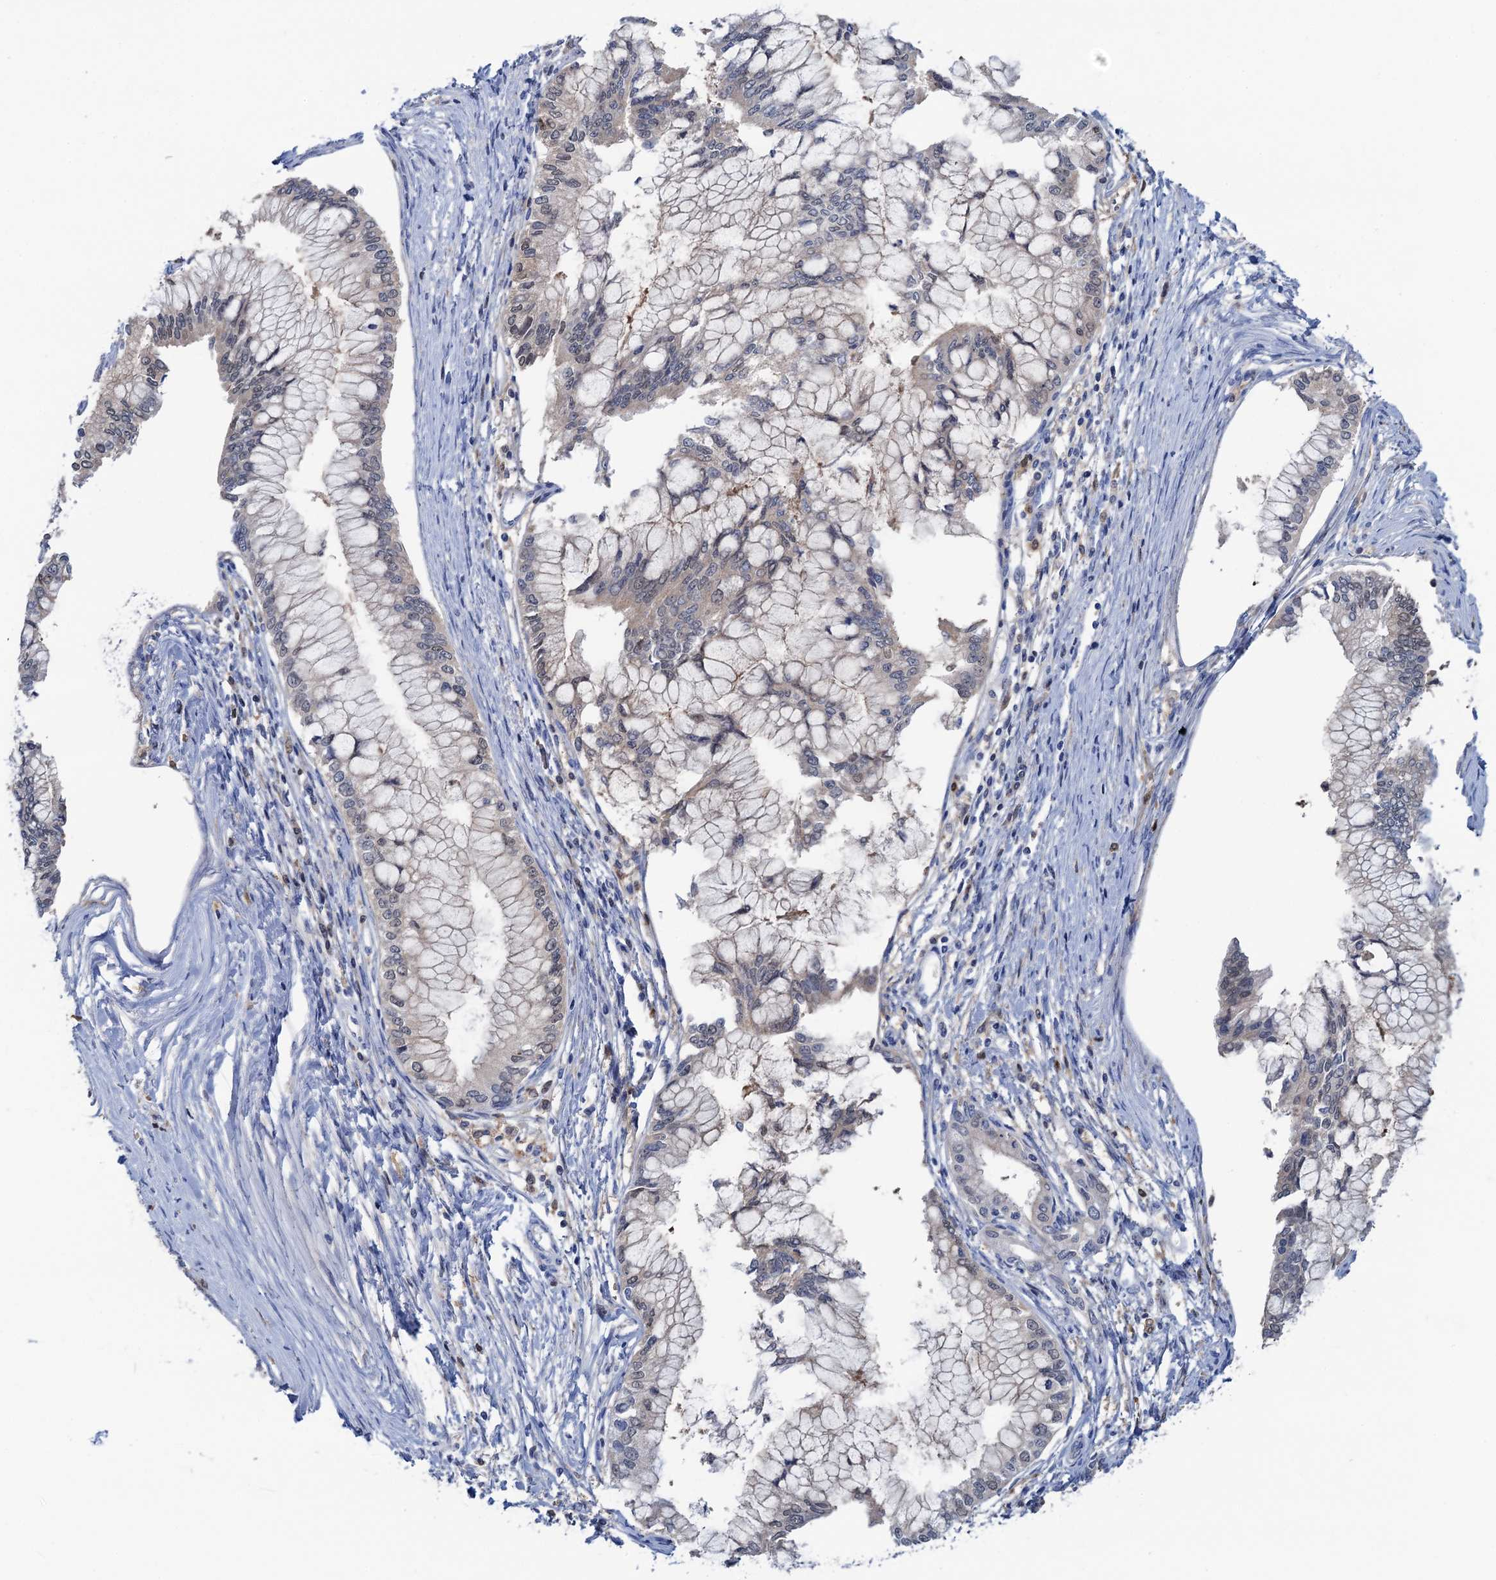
{"staining": {"intensity": "negative", "quantity": "none", "location": "none"}, "tissue": "pancreatic cancer", "cell_type": "Tumor cells", "image_type": "cancer", "snomed": [{"axis": "morphology", "description": "Adenocarcinoma, NOS"}, {"axis": "topography", "description": "Pancreas"}], "caption": "High magnification brightfield microscopy of pancreatic cancer stained with DAB (brown) and counterstained with hematoxylin (blue): tumor cells show no significant positivity.", "gene": "FAH", "patient": {"sex": "male", "age": 46}}